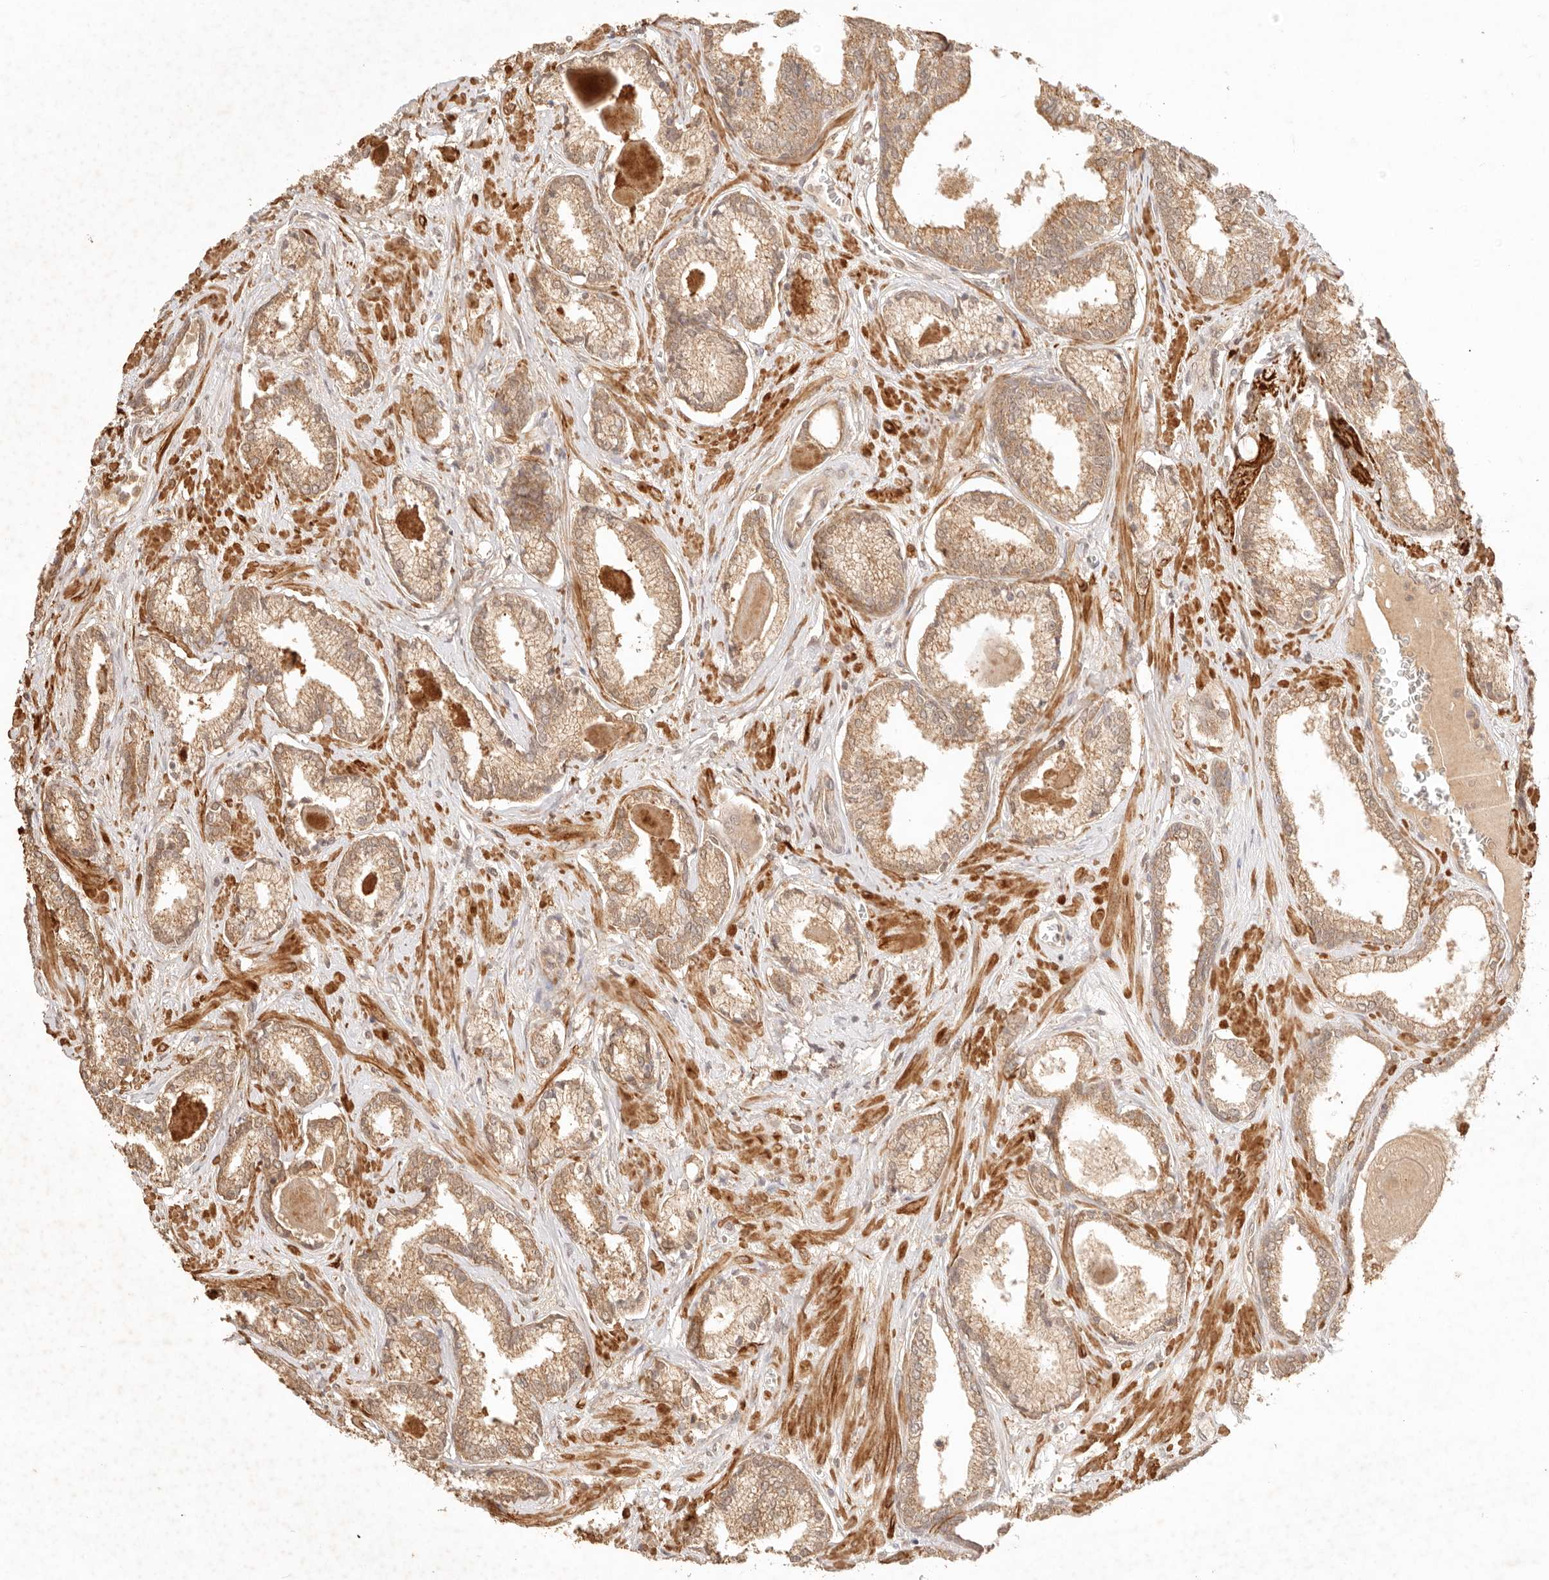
{"staining": {"intensity": "moderate", "quantity": ">75%", "location": "cytoplasmic/membranous"}, "tissue": "prostate cancer", "cell_type": "Tumor cells", "image_type": "cancer", "snomed": [{"axis": "morphology", "description": "Adenocarcinoma, Low grade"}, {"axis": "topography", "description": "Prostate"}], "caption": "Protein staining exhibits moderate cytoplasmic/membranous staining in approximately >75% of tumor cells in prostate adenocarcinoma (low-grade). The staining was performed using DAB (3,3'-diaminobenzidine), with brown indicating positive protein expression. Nuclei are stained blue with hematoxylin.", "gene": "TRIM11", "patient": {"sex": "male", "age": 70}}